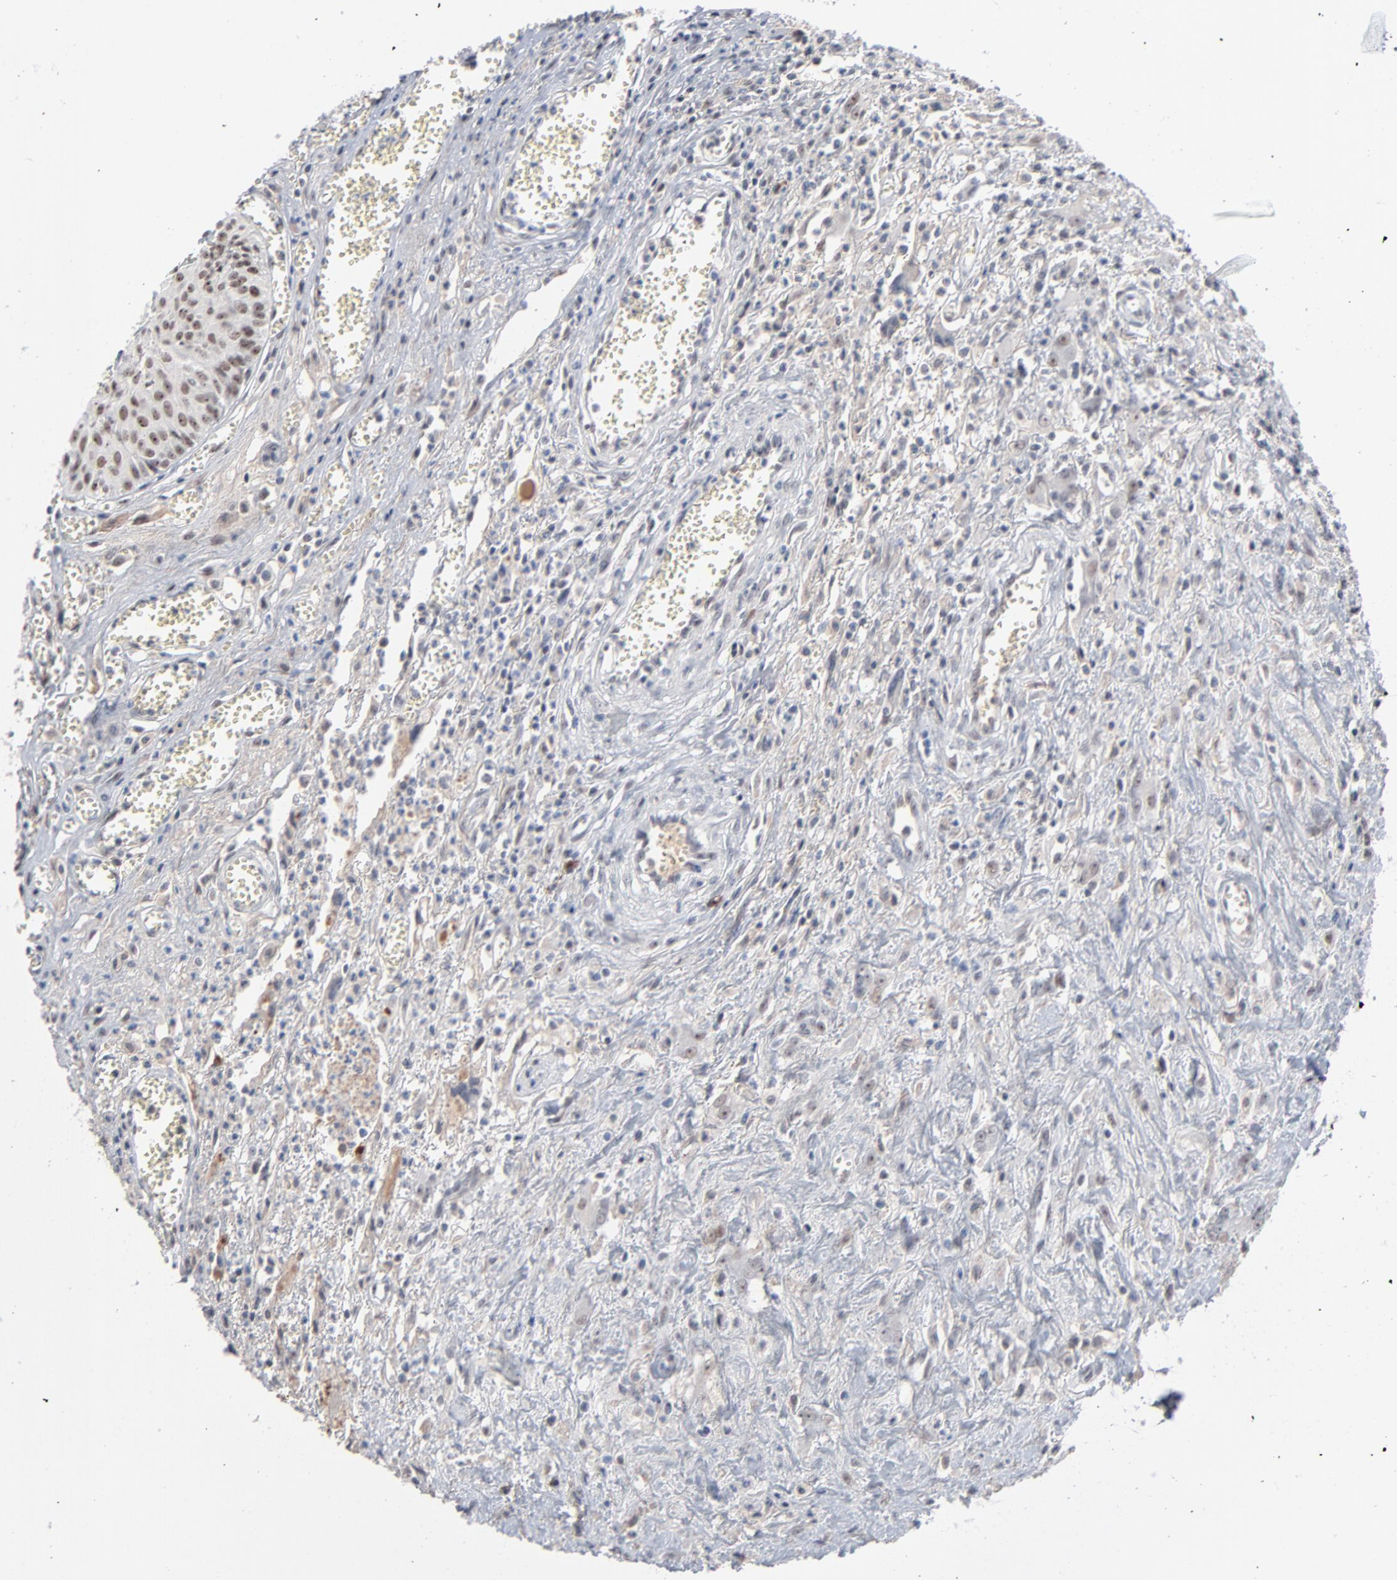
{"staining": {"intensity": "moderate", "quantity": ">75%", "location": "nuclear"}, "tissue": "urothelial cancer", "cell_type": "Tumor cells", "image_type": "cancer", "snomed": [{"axis": "morphology", "description": "Urothelial carcinoma, High grade"}, {"axis": "topography", "description": "Urinary bladder"}], "caption": "IHC photomicrograph of urothelial carcinoma (high-grade) stained for a protein (brown), which displays medium levels of moderate nuclear staining in approximately >75% of tumor cells.", "gene": "MPHOSPH6", "patient": {"sex": "male", "age": 66}}